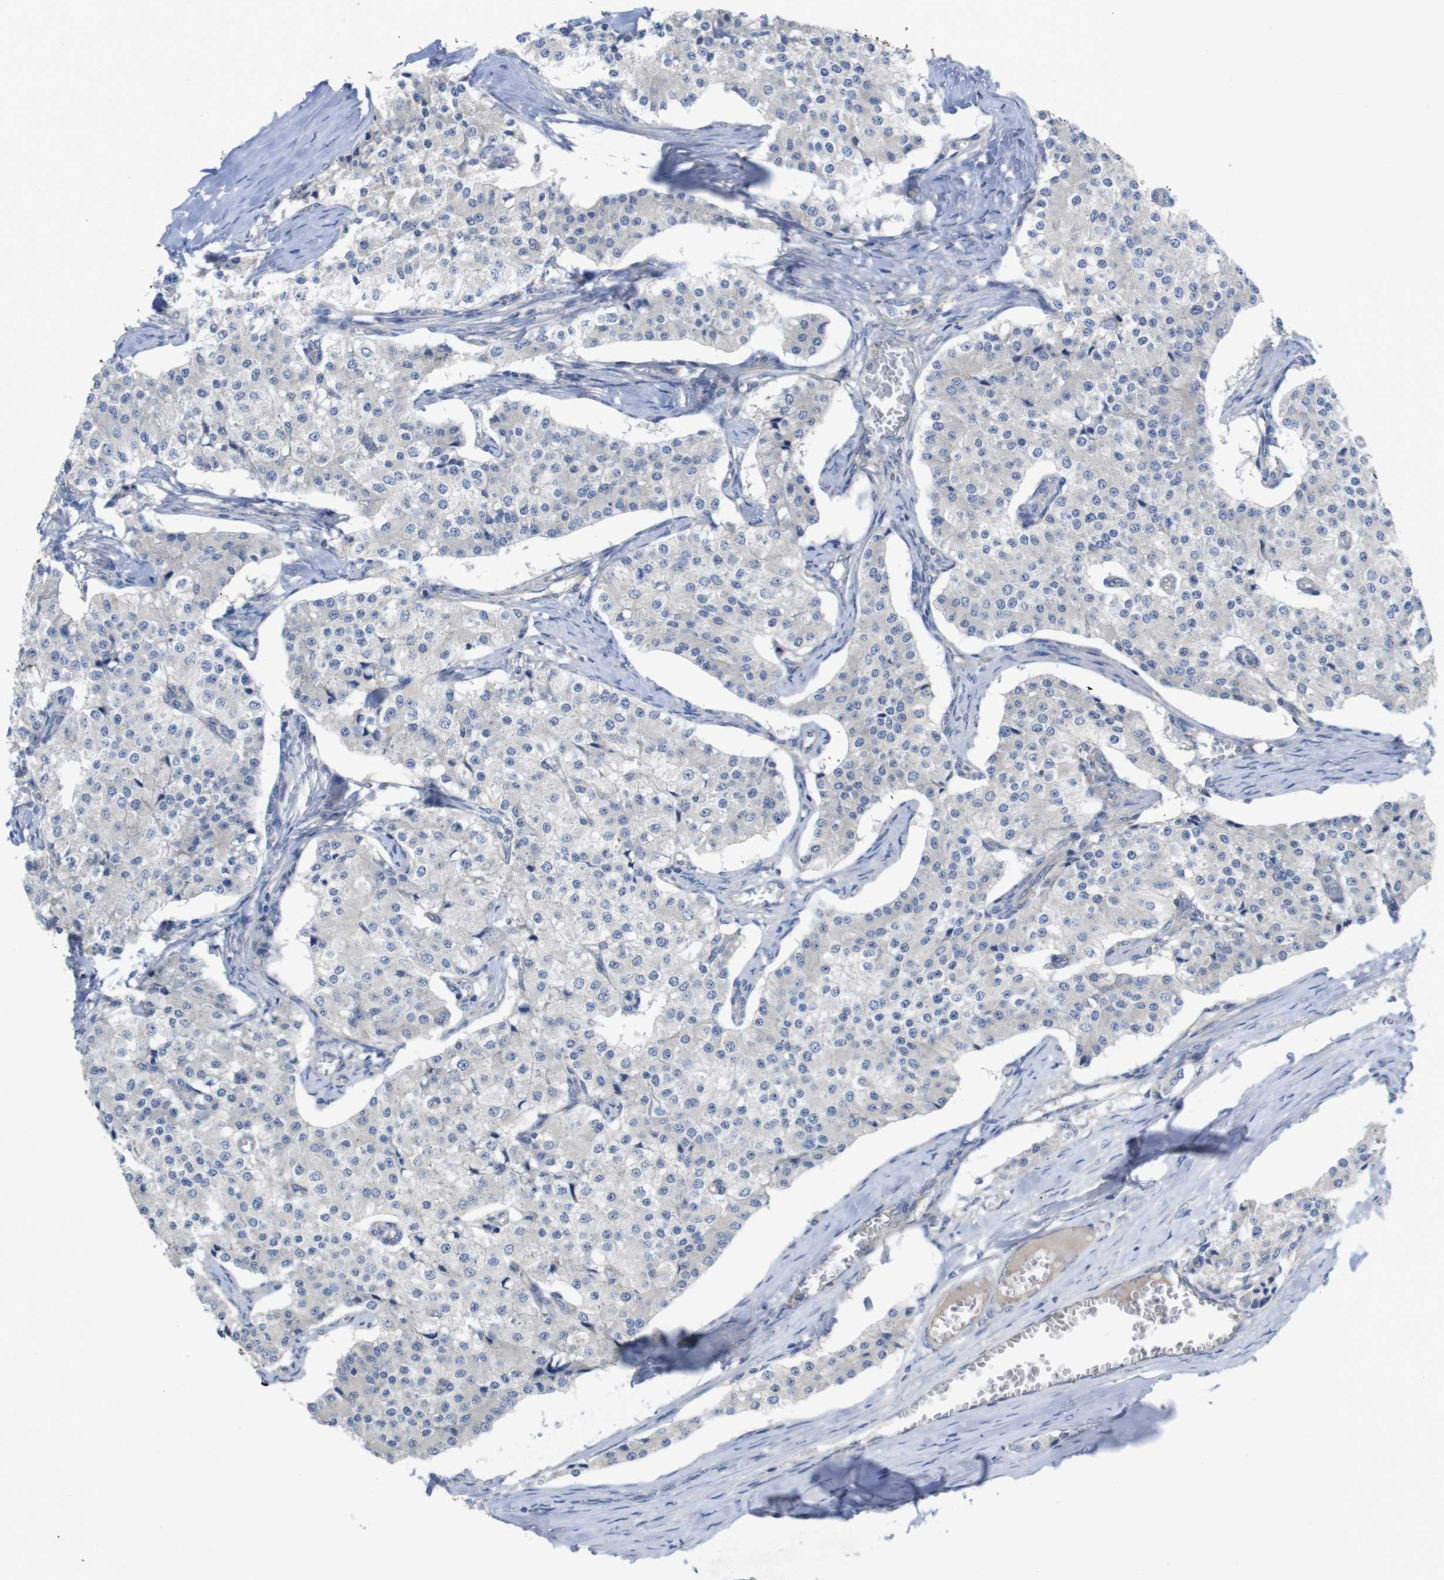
{"staining": {"intensity": "negative", "quantity": "none", "location": "none"}, "tissue": "carcinoid", "cell_type": "Tumor cells", "image_type": "cancer", "snomed": [{"axis": "morphology", "description": "Carcinoid, malignant, NOS"}, {"axis": "topography", "description": "Colon"}], "caption": "Immunohistochemistry of human carcinoid (malignant) demonstrates no expression in tumor cells.", "gene": "KIDINS220", "patient": {"sex": "female", "age": 52}}